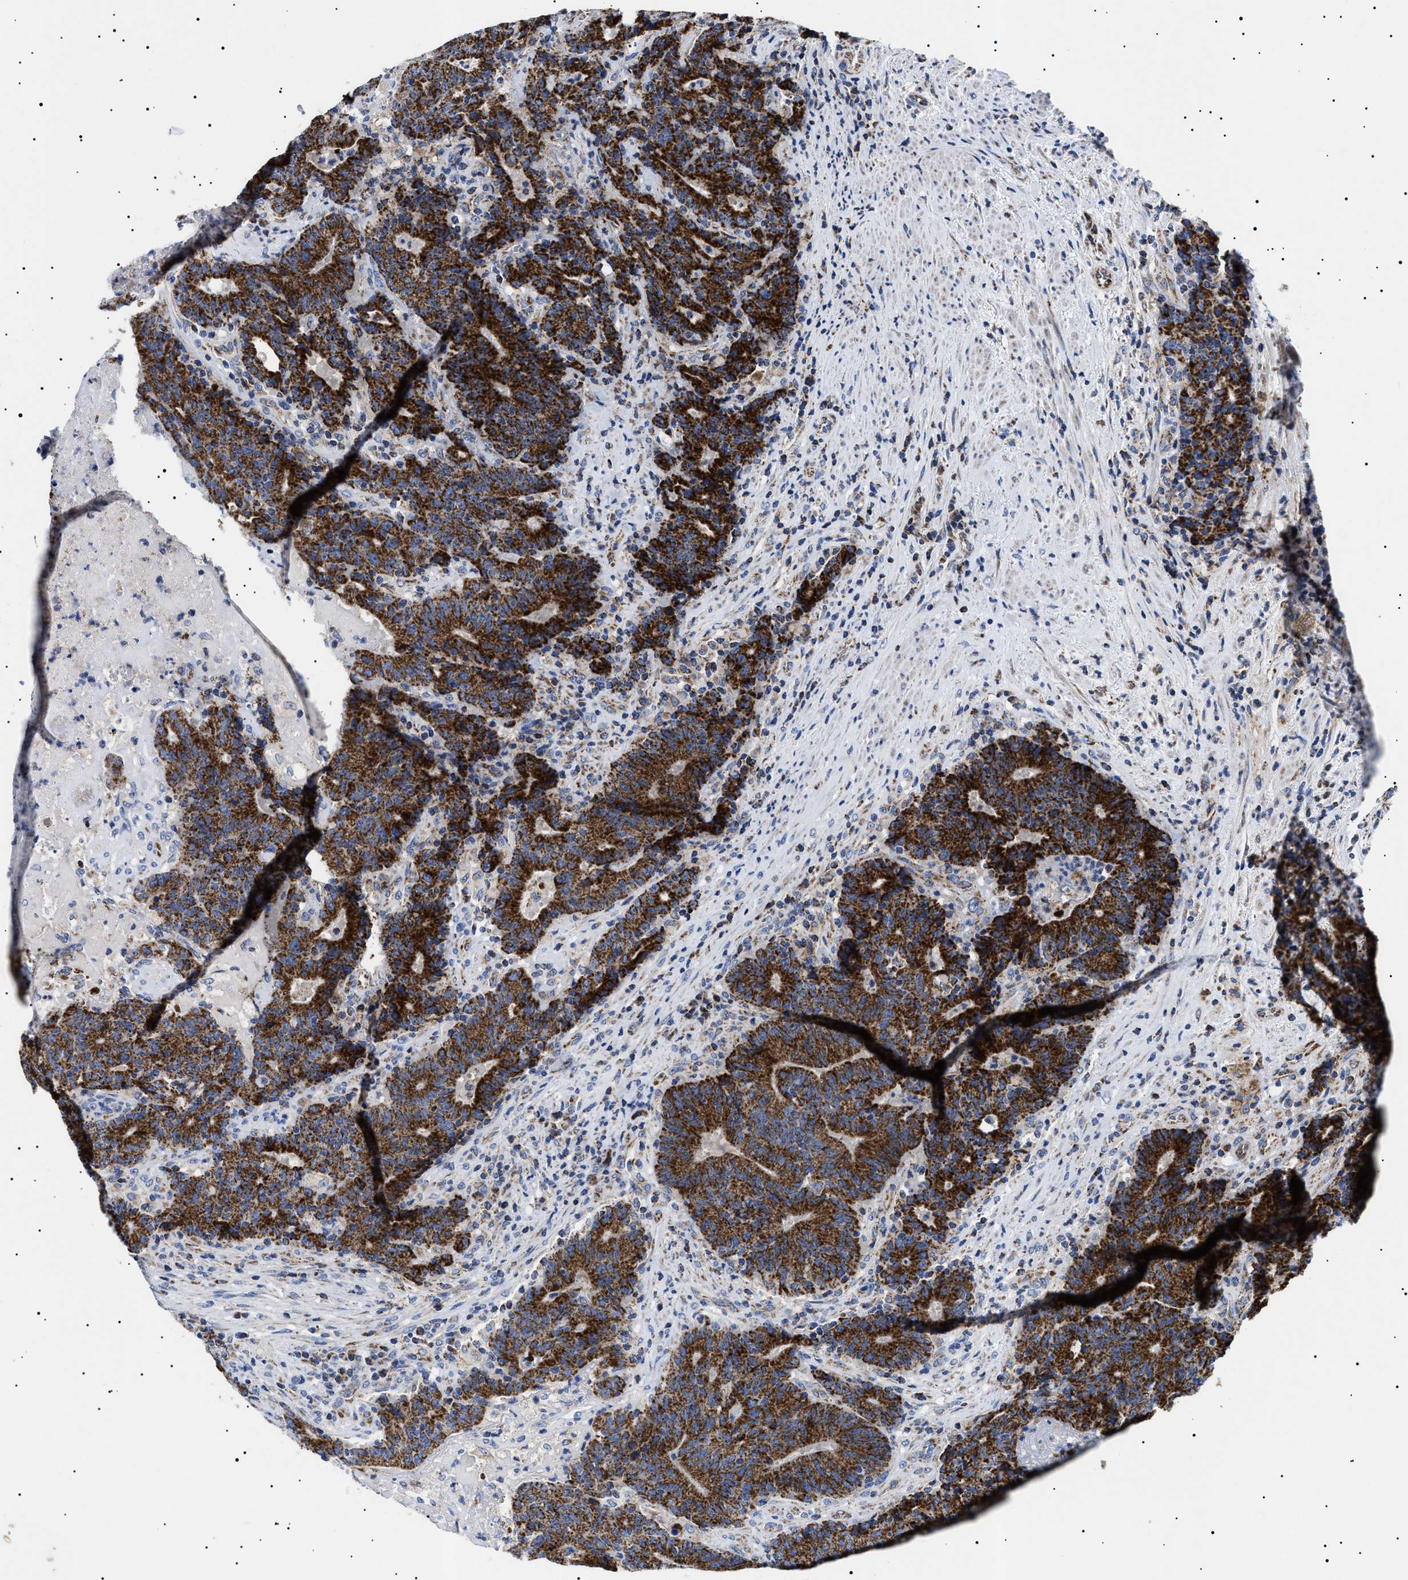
{"staining": {"intensity": "strong", "quantity": ">75%", "location": "cytoplasmic/membranous"}, "tissue": "colorectal cancer", "cell_type": "Tumor cells", "image_type": "cancer", "snomed": [{"axis": "morphology", "description": "Normal tissue, NOS"}, {"axis": "morphology", "description": "Adenocarcinoma, NOS"}, {"axis": "topography", "description": "Colon"}], "caption": "Colorectal cancer (adenocarcinoma) was stained to show a protein in brown. There is high levels of strong cytoplasmic/membranous positivity in about >75% of tumor cells.", "gene": "CHRDL2", "patient": {"sex": "female", "age": 75}}